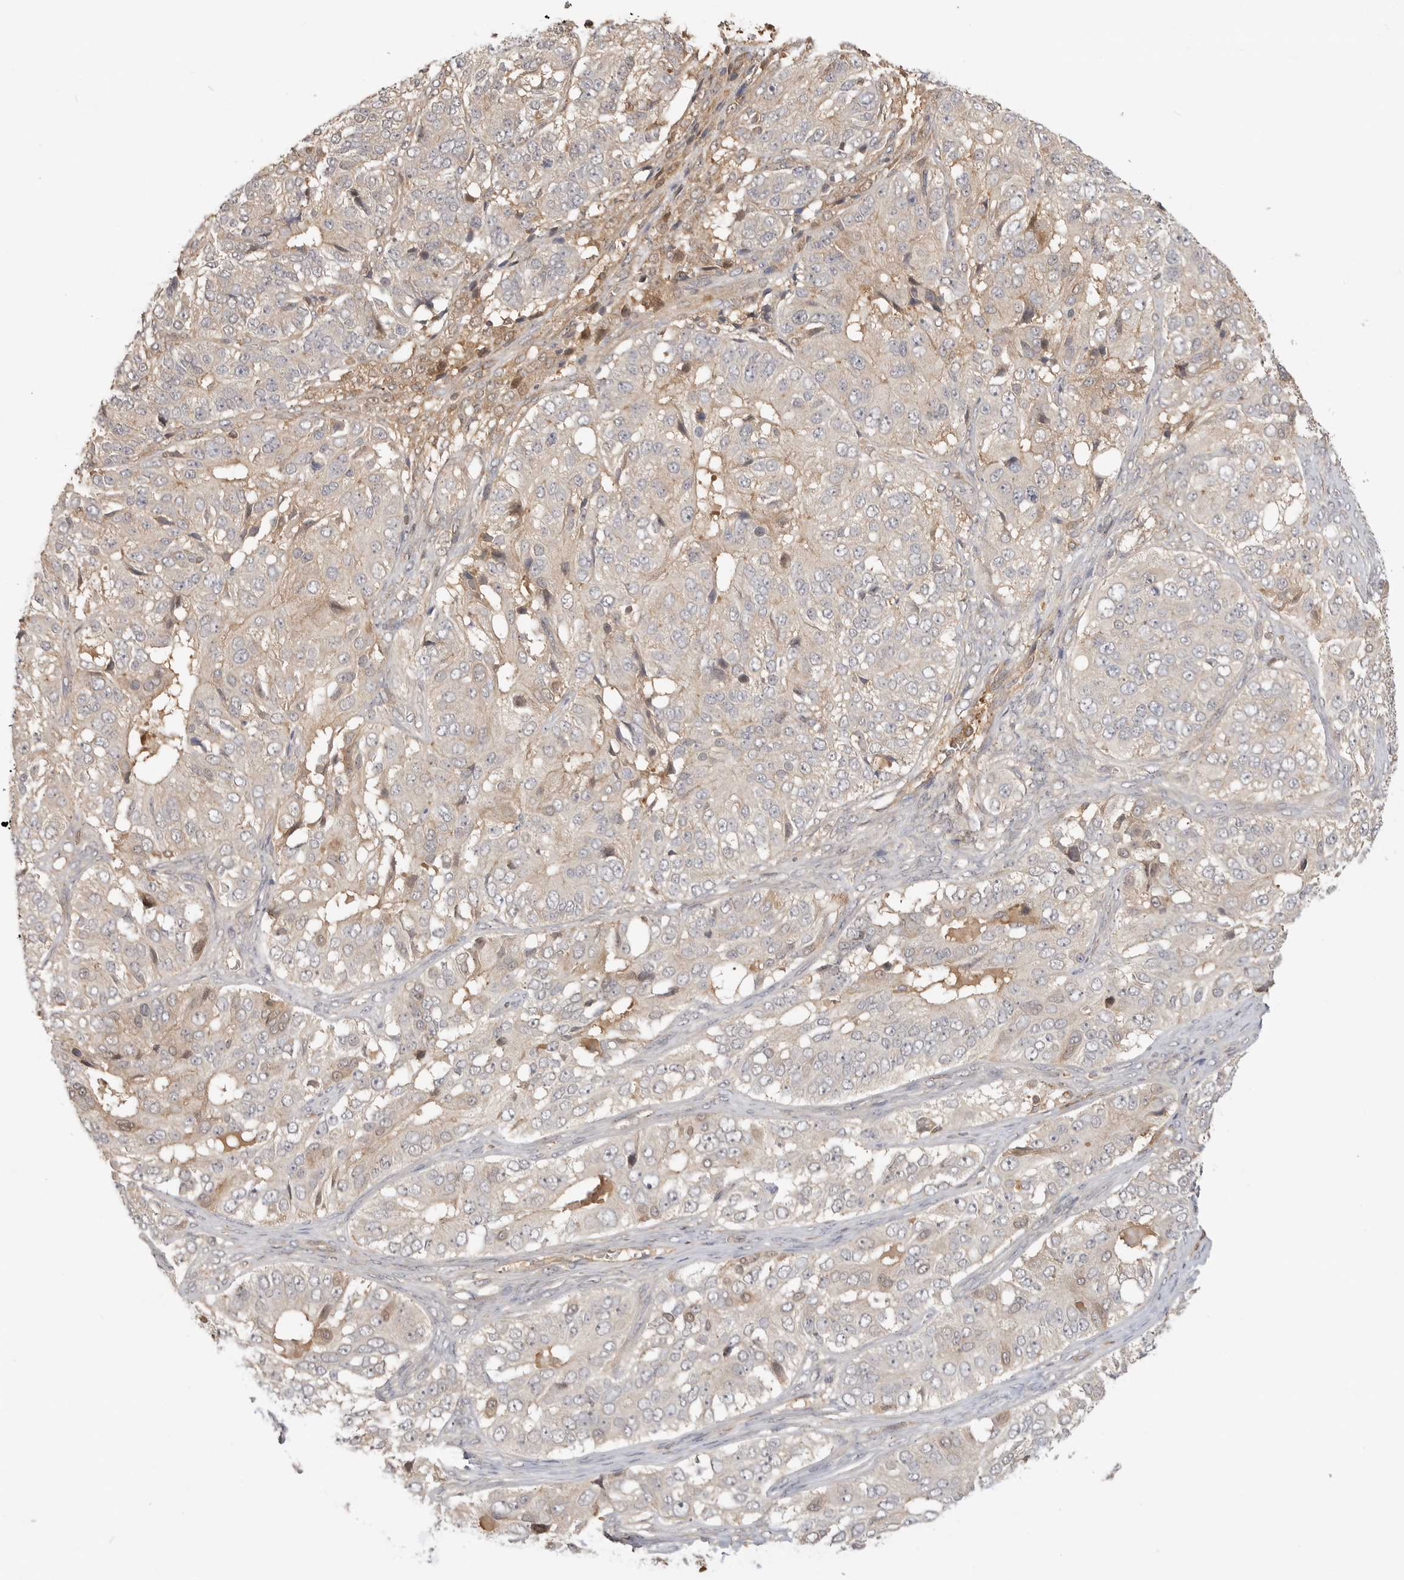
{"staining": {"intensity": "weak", "quantity": "25%-75%", "location": "cytoplasmic/membranous"}, "tissue": "ovarian cancer", "cell_type": "Tumor cells", "image_type": "cancer", "snomed": [{"axis": "morphology", "description": "Carcinoma, endometroid"}, {"axis": "topography", "description": "Ovary"}], "caption": "Immunohistochemistry (IHC) image of human endometroid carcinoma (ovarian) stained for a protein (brown), which reveals low levels of weak cytoplasmic/membranous expression in approximately 25%-75% of tumor cells.", "gene": "CLDN12", "patient": {"sex": "female", "age": 51}}